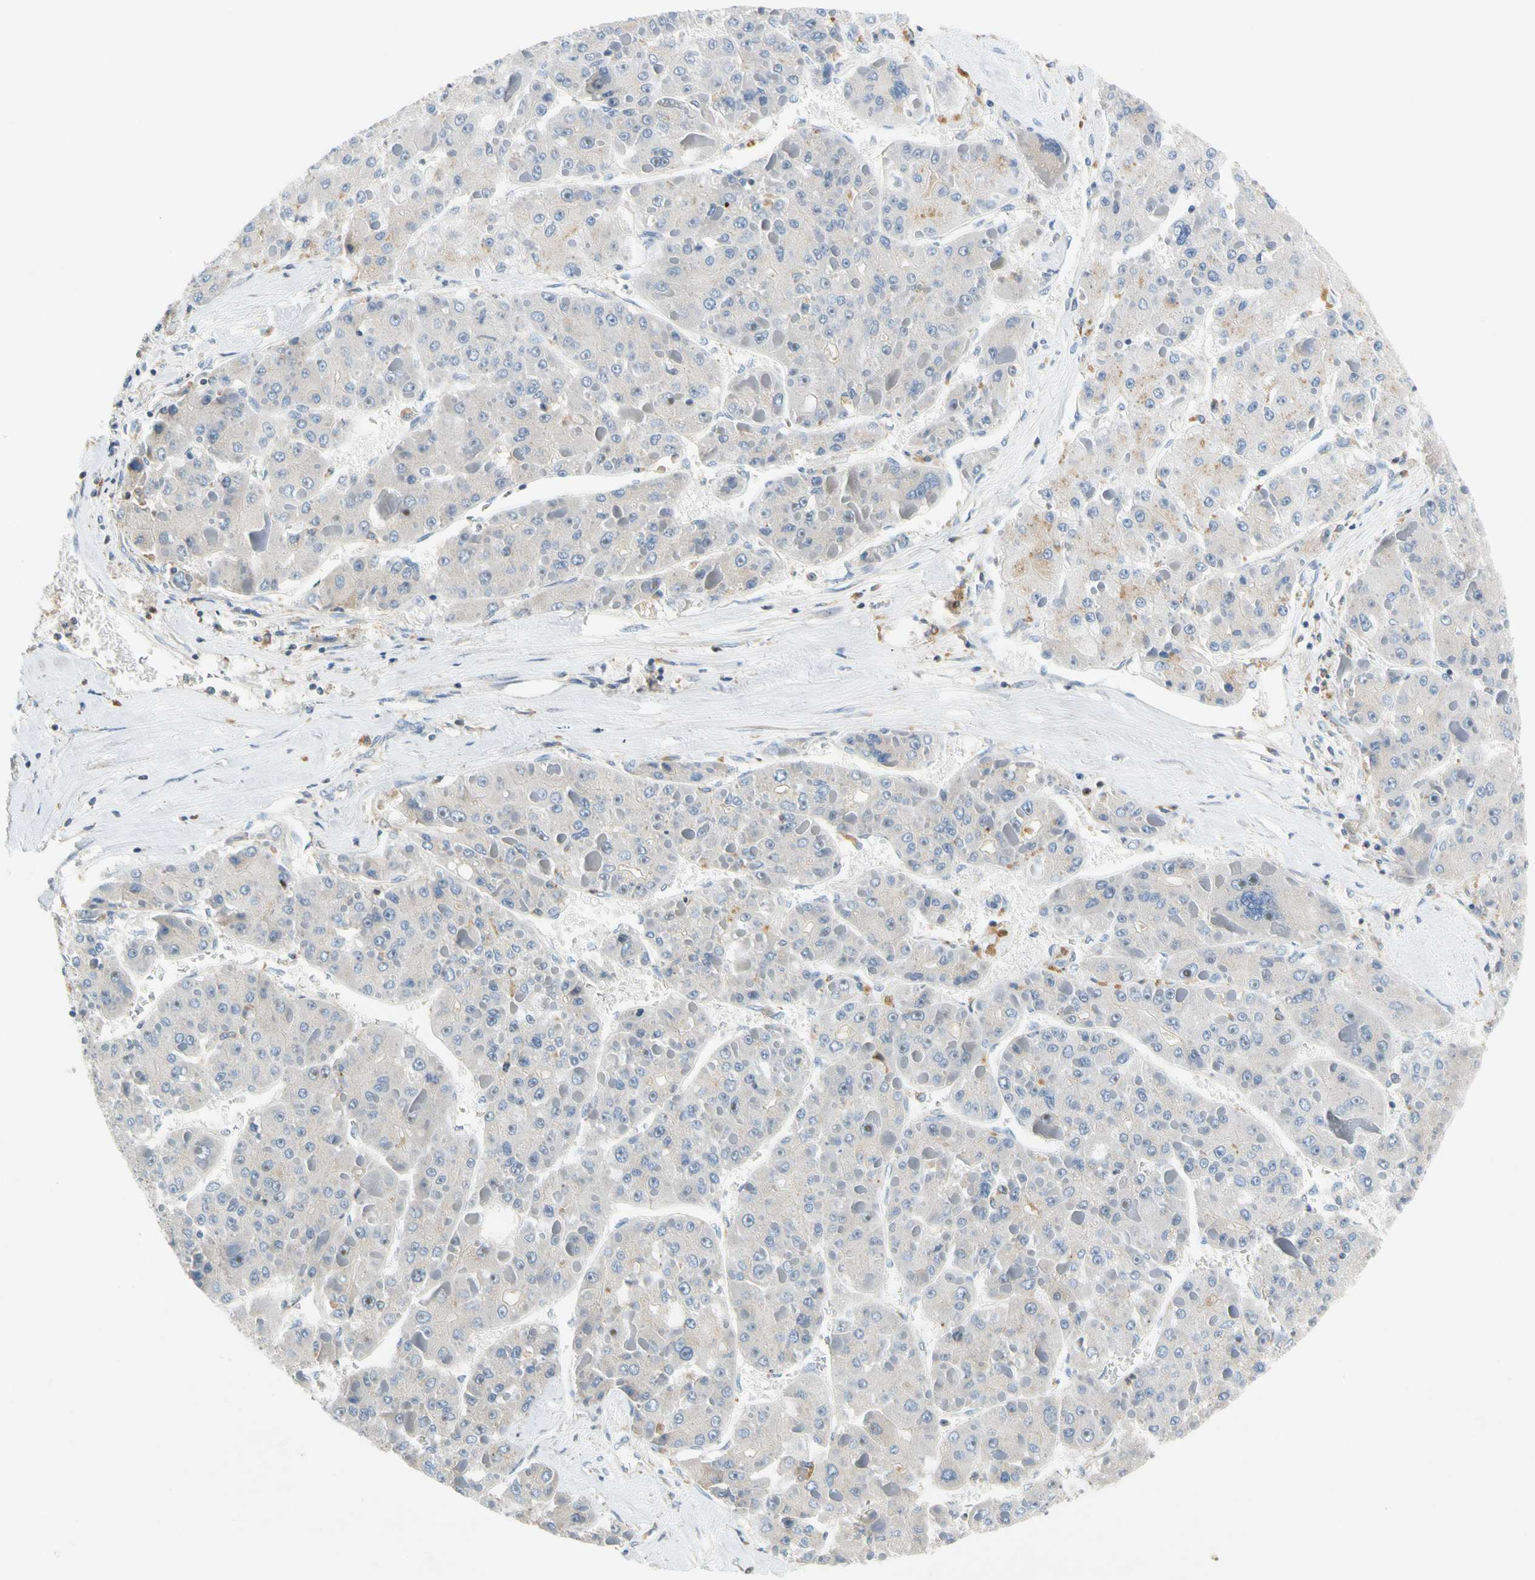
{"staining": {"intensity": "weak", "quantity": "<25%", "location": "cytoplasmic/membranous"}, "tissue": "liver cancer", "cell_type": "Tumor cells", "image_type": "cancer", "snomed": [{"axis": "morphology", "description": "Carcinoma, Hepatocellular, NOS"}, {"axis": "topography", "description": "Liver"}], "caption": "IHC of human liver hepatocellular carcinoma reveals no staining in tumor cells.", "gene": "SP140", "patient": {"sex": "female", "age": 73}}